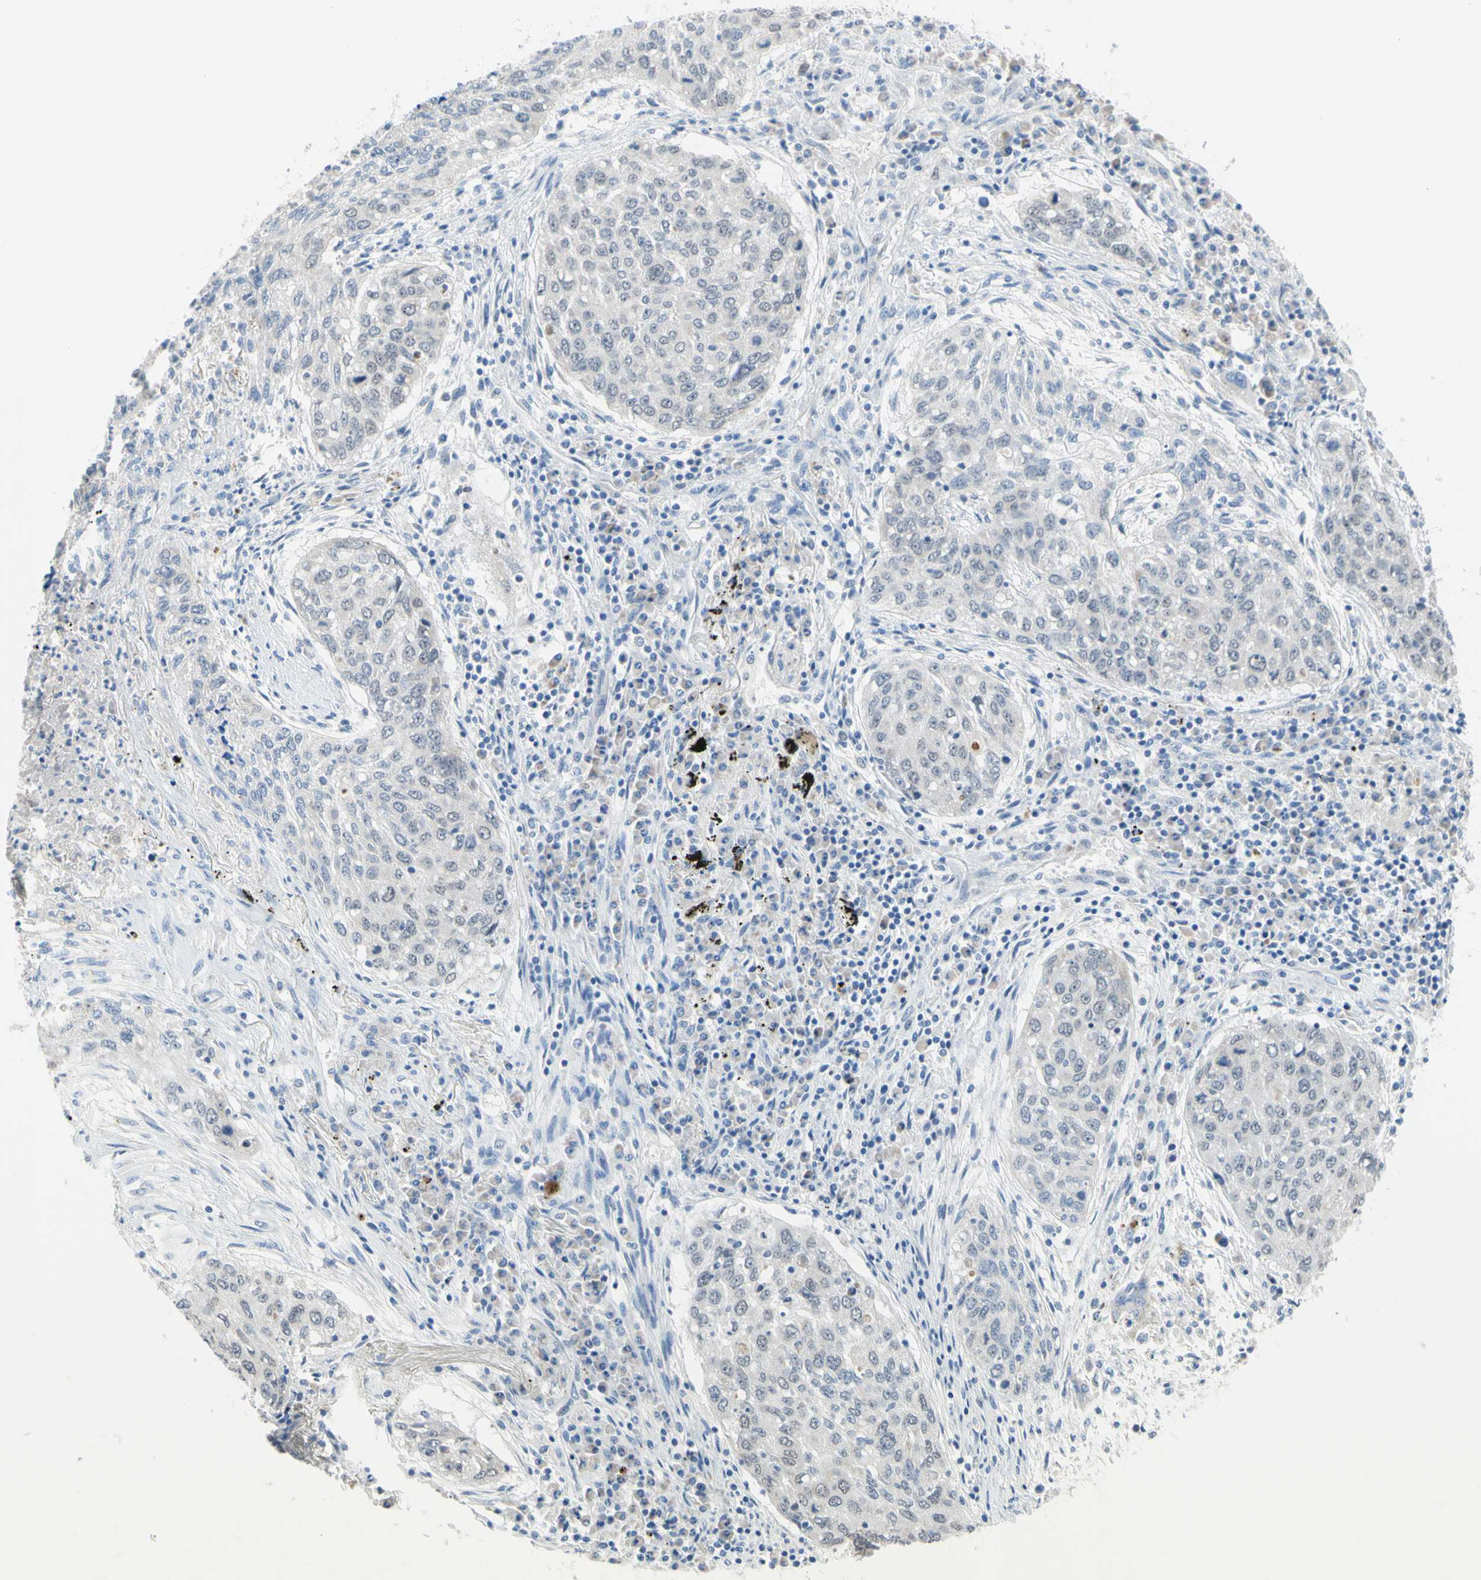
{"staining": {"intensity": "negative", "quantity": "none", "location": "none"}, "tissue": "lung cancer", "cell_type": "Tumor cells", "image_type": "cancer", "snomed": [{"axis": "morphology", "description": "Squamous cell carcinoma, NOS"}, {"axis": "topography", "description": "Lung"}], "caption": "DAB immunohistochemical staining of human lung cancer demonstrates no significant staining in tumor cells. (Immunohistochemistry (ihc), brightfield microscopy, high magnification).", "gene": "MFF", "patient": {"sex": "female", "age": 63}}